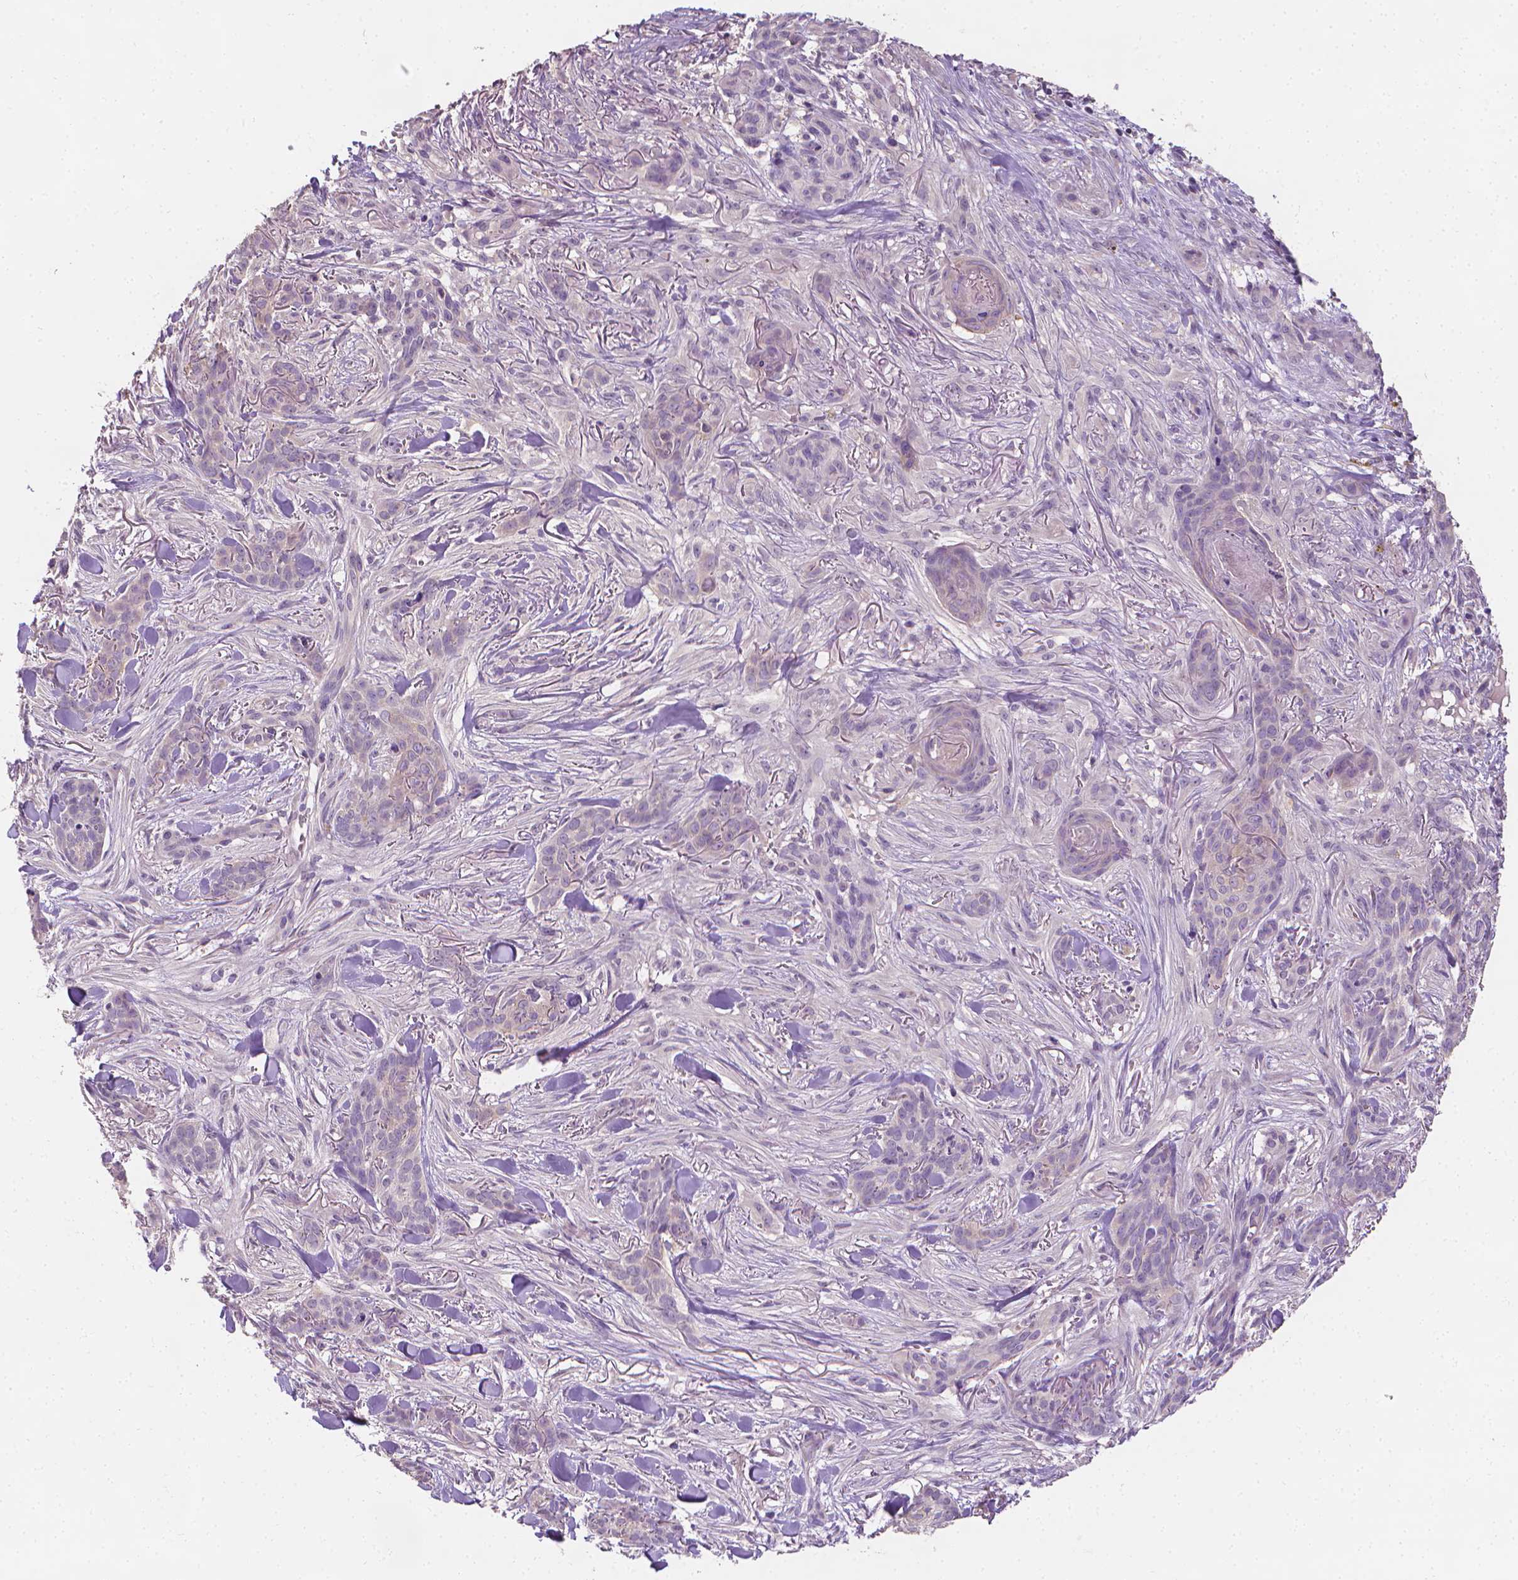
{"staining": {"intensity": "negative", "quantity": "none", "location": "none"}, "tissue": "skin cancer", "cell_type": "Tumor cells", "image_type": "cancer", "snomed": [{"axis": "morphology", "description": "Basal cell carcinoma"}, {"axis": "topography", "description": "Skin"}], "caption": "IHC of human skin cancer exhibits no positivity in tumor cells.", "gene": "FASN", "patient": {"sex": "female", "age": 61}}